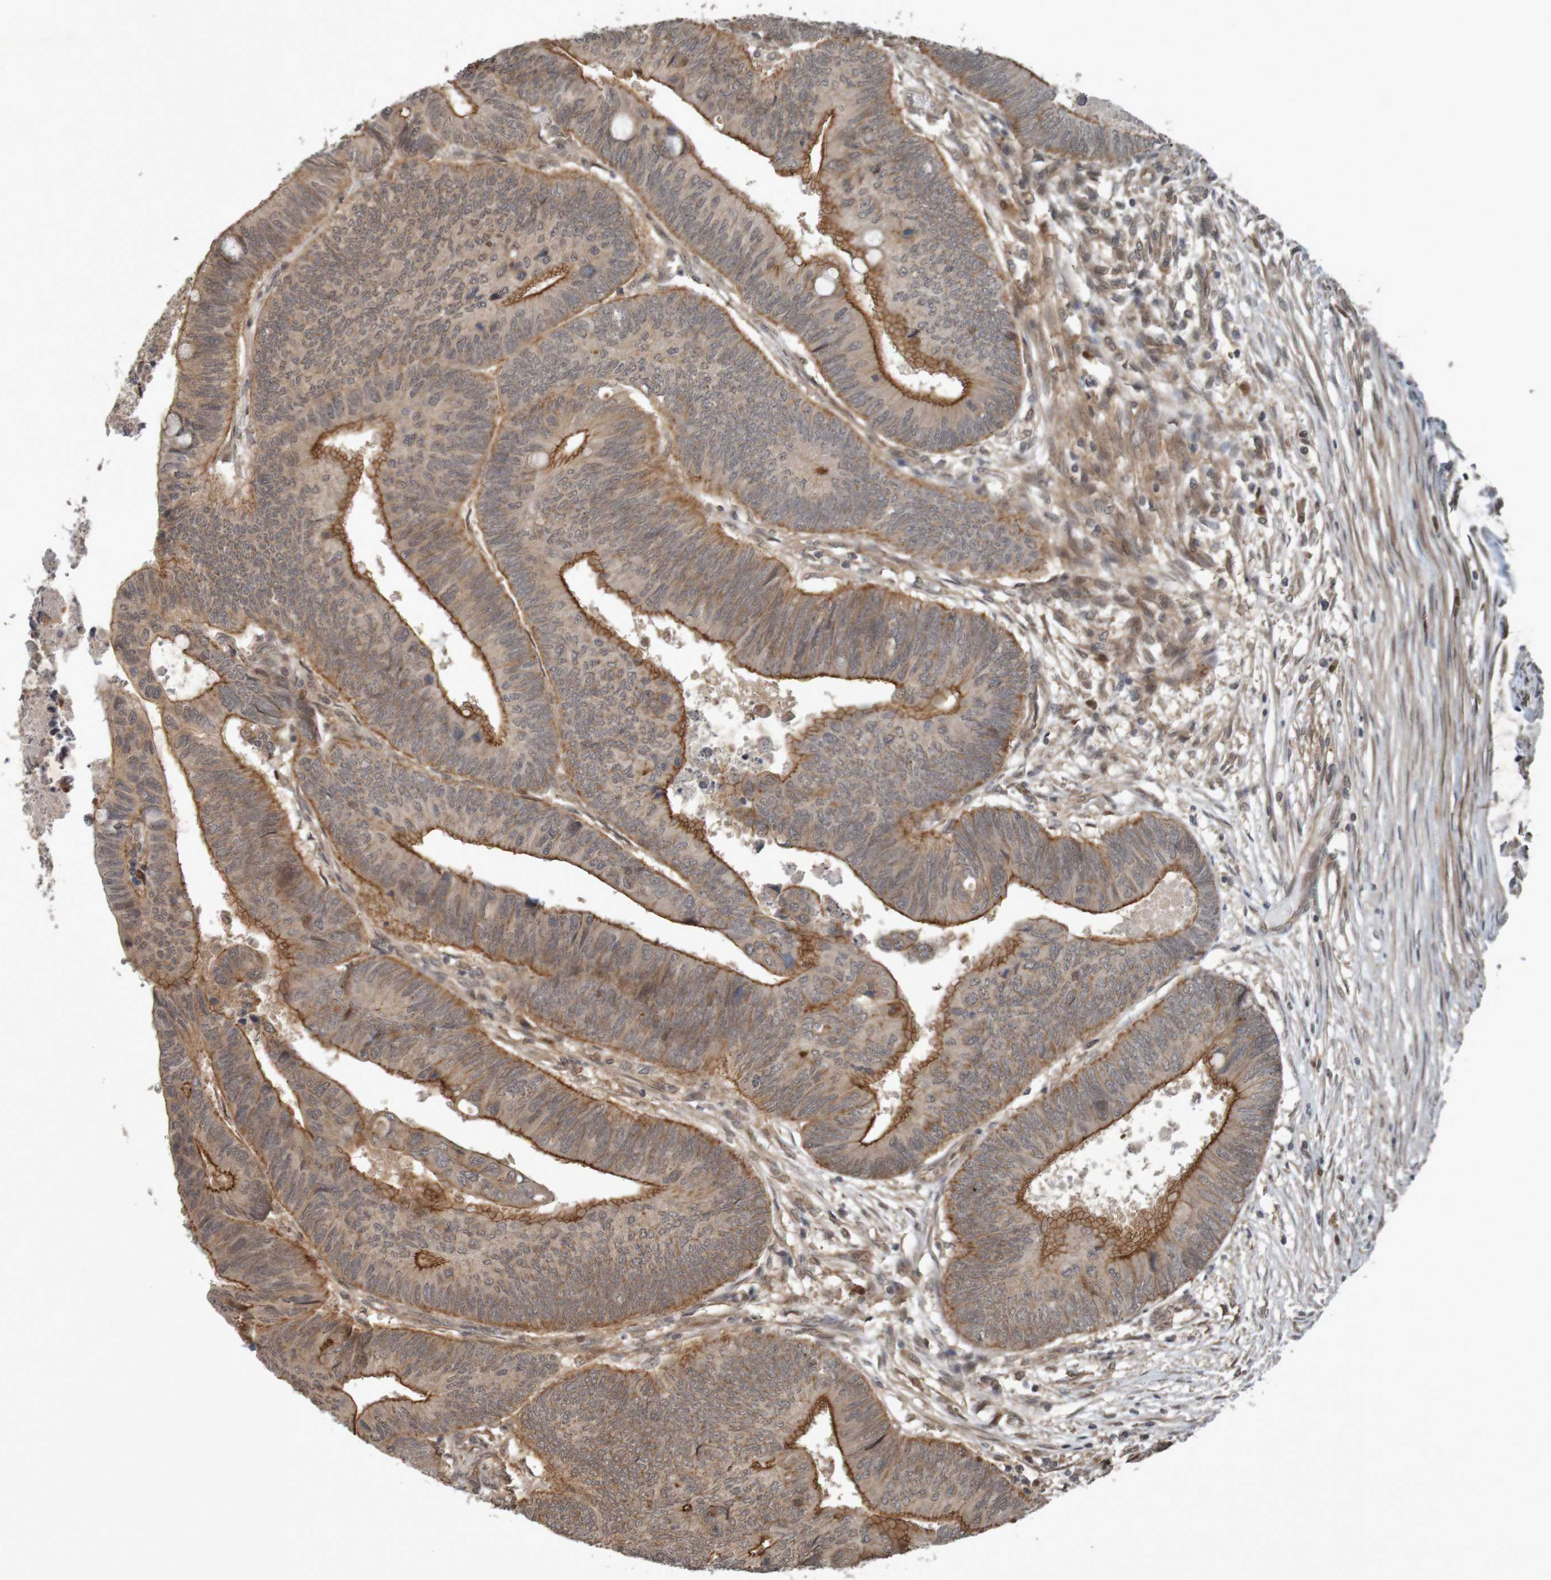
{"staining": {"intensity": "strong", "quantity": ">75%", "location": "cytoplasmic/membranous"}, "tissue": "colorectal cancer", "cell_type": "Tumor cells", "image_type": "cancer", "snomed": [{"axis": "morphology", "description": "Normal tissue, NOS"}, {"axis": "morphology", "description": "Adenocarcinoma, NOS"}, {"axis": "topography", "description": "Rectum"}, {"axis": "topography", "description": "Peripheral nerve tissue"}], "caption": "Colorectal cancer (adenocarcinoma) stained with DAB (3,3'-diaminobenzidine) immunohistochemistry (IHC) displays high levels of strong cytoplasmic/membranous expression in approximately >75% of tumor cells. (DAB (3,3'-diaminobenzidine) = brown stain, brightfield microscopy at high magnification).", "gene": "ARHGEF11", "patient": {"sex": "male", "age": 92}}